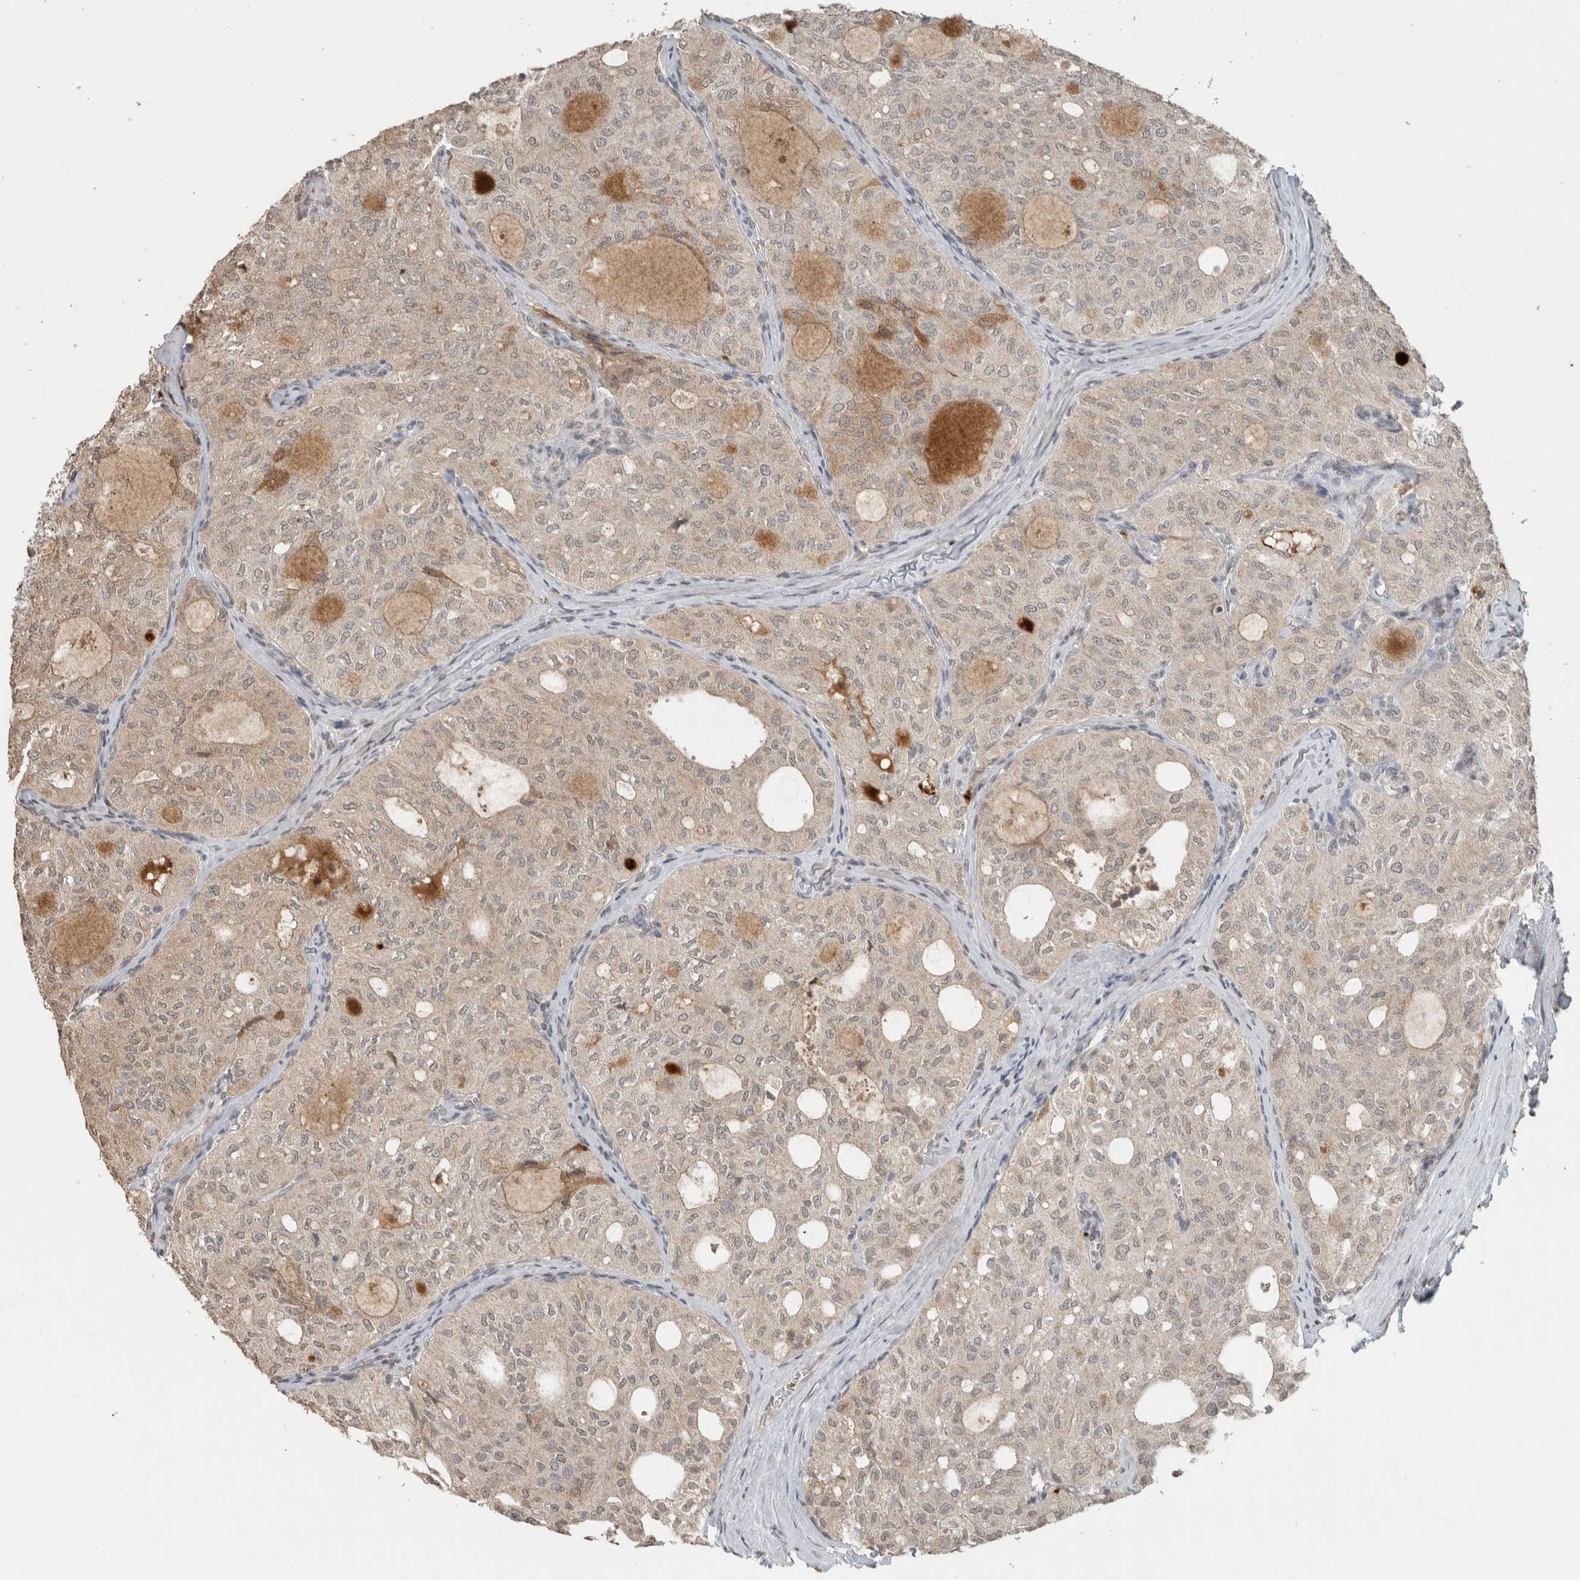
{"staining": {"intensity": "negative", "quantity": "none", "location": "none"}, "tissue": "thyroid cancer", "cell_type": "Tumor cells", "image_type": "cancer", "snomed": [{"axis": "morphology", "description": "Follicular adenoma carcinoma, NOS"}, {"axis": "topography", "description": "Thyroid gland"}], "caption": "High magnification brightfield microscopy of follicular adenoma carcinoma (thyroid) stained with DAB (brown) and counterstained with hematoxylin (blue): tumor cells show no significant positivity.", "gene": "FAM3A", "patient": {"sex": "male", "age": 75}}